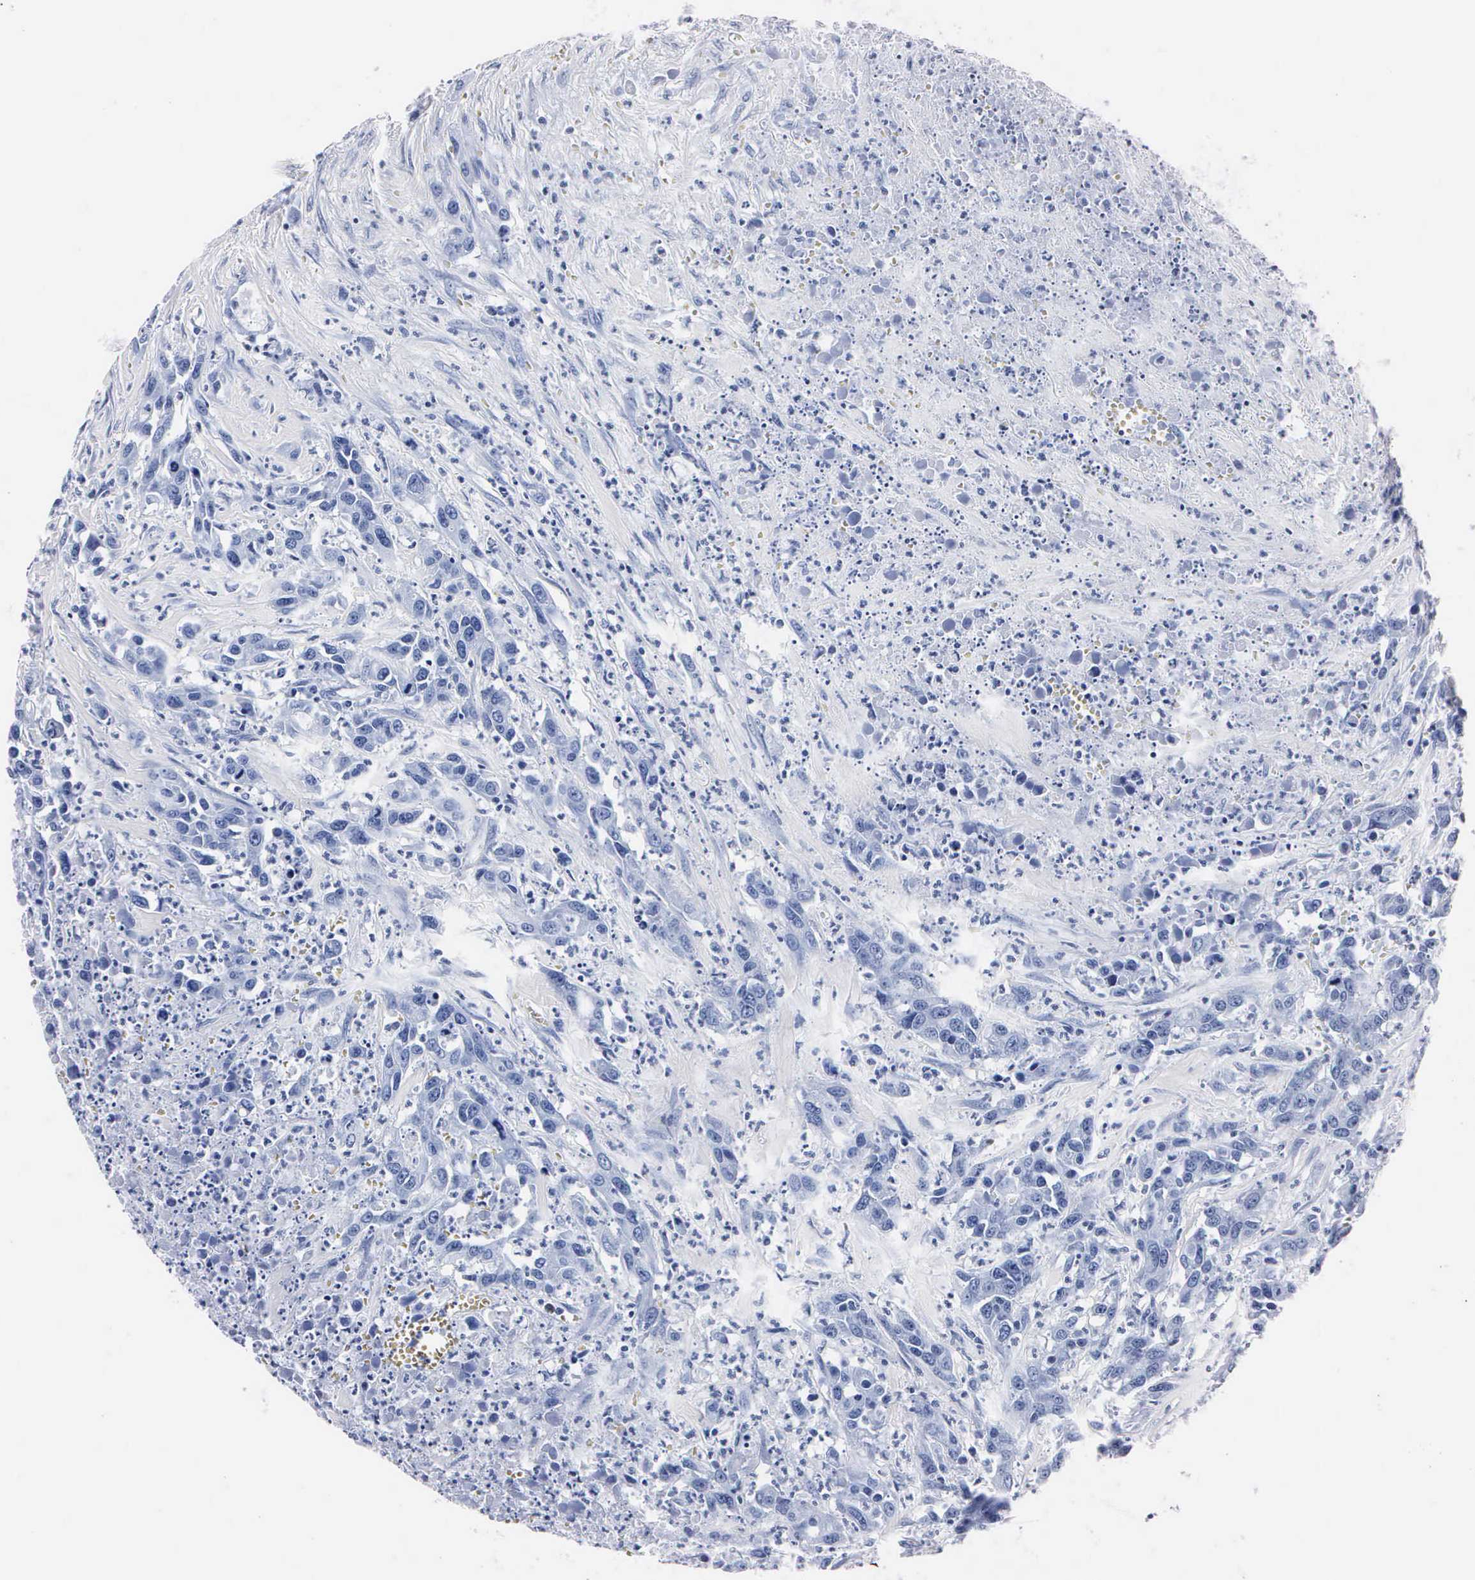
{"staining": {"intensity": "negative", "quantity": "none", "location": "none"}, "tissue": "urothelial cancer", "cell_type": "Tumor cells", "image_type": "cancer", "snomed": [{"axis": "morphology", "description": "Urothelial carcinoma, High grade"}, {"axis": "topography", "description": "Urinary bladder"}], "caption": "IHC of human urothelial cancer reveals no staining in tumor cells.", "gene": "MB", "patient": {"sex": "male", "age": 86}}